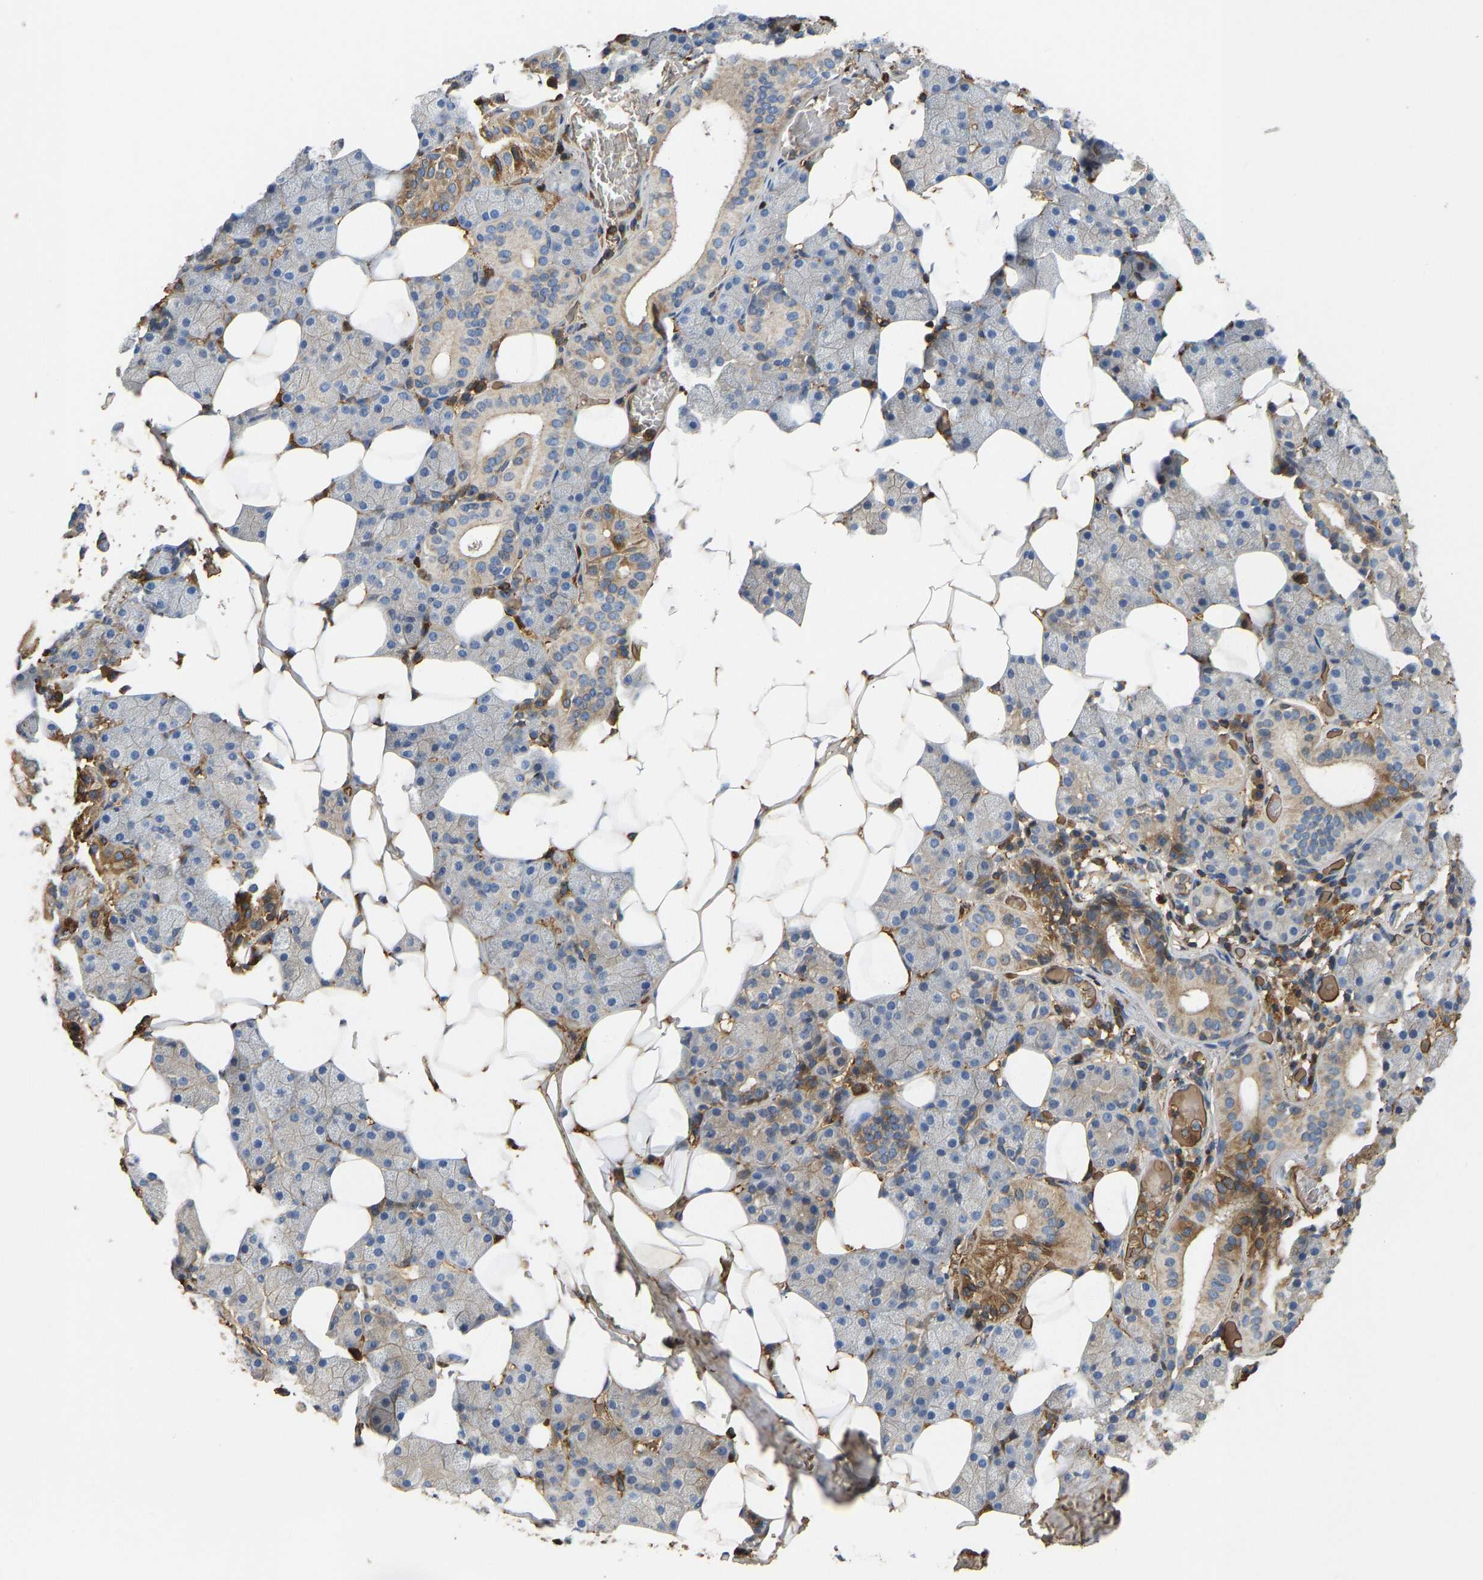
{"staining": {"intensity": "moderate", "quantity": "25%-75%", "location": "cytoplasmic/membranous"}, "tissue": "salivary gland", "cell_type": "Glandular cells", "image_type": "normal", "snomed": [{"axis": "morphology", "description": "Normal tissue, NOS"}, {"axis": "topography", "description": "Salivary gland"}], "caption": "Glandular cells show medium levels of moderate cytoplasmic/membranous positivity in about 25%-75% of cells in unremarkable salivary gland. Immunohistochemistry (ihc) stains the protein of interest in brown and the nuclei are stained blue.", "gene": "VCPKMT", "patient": {"sex": "female", "age": 33}}